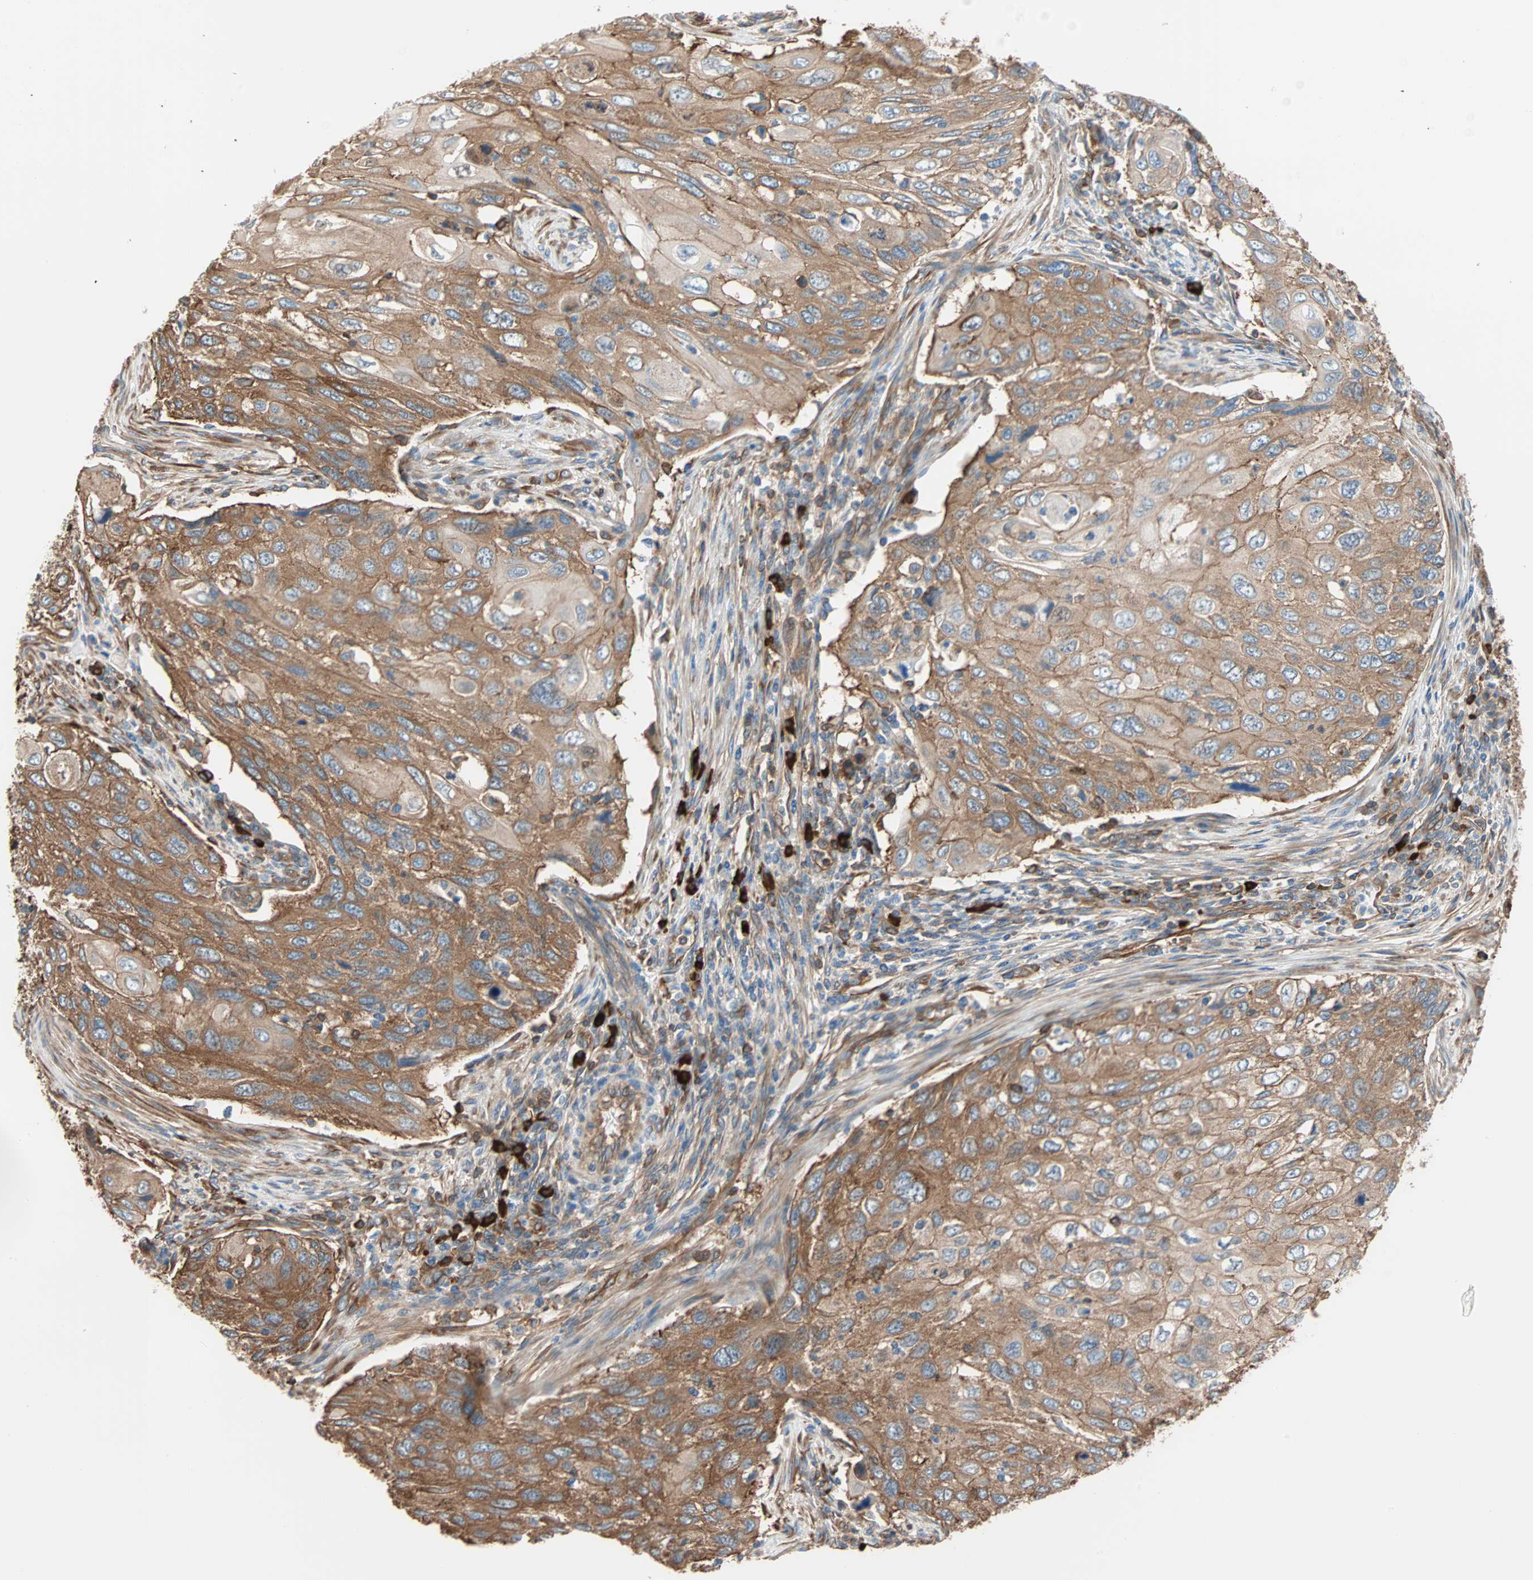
{"staining": {"intensity": "strong", "quantity": ">75%", "location": "cytoplasmic/membranous"}, "tissue": "cervical cancer", "cell_type": "Tumor cells", "image_type": "cancer", "snomed": [{"axis": "morphology", "description": "Squamous cell carcinoma, NOS"}, {"axis": "topography", "description": "Cervix"}], "caption": "Immunohistochemical staining of cervical squamous cell carcinoma demonstrates strong cytoplasmic/membranous protein positivity in approximately >75% of tumor cells.", "gene": "EEF2", "patient": {"sex": "female", "age": 70}}